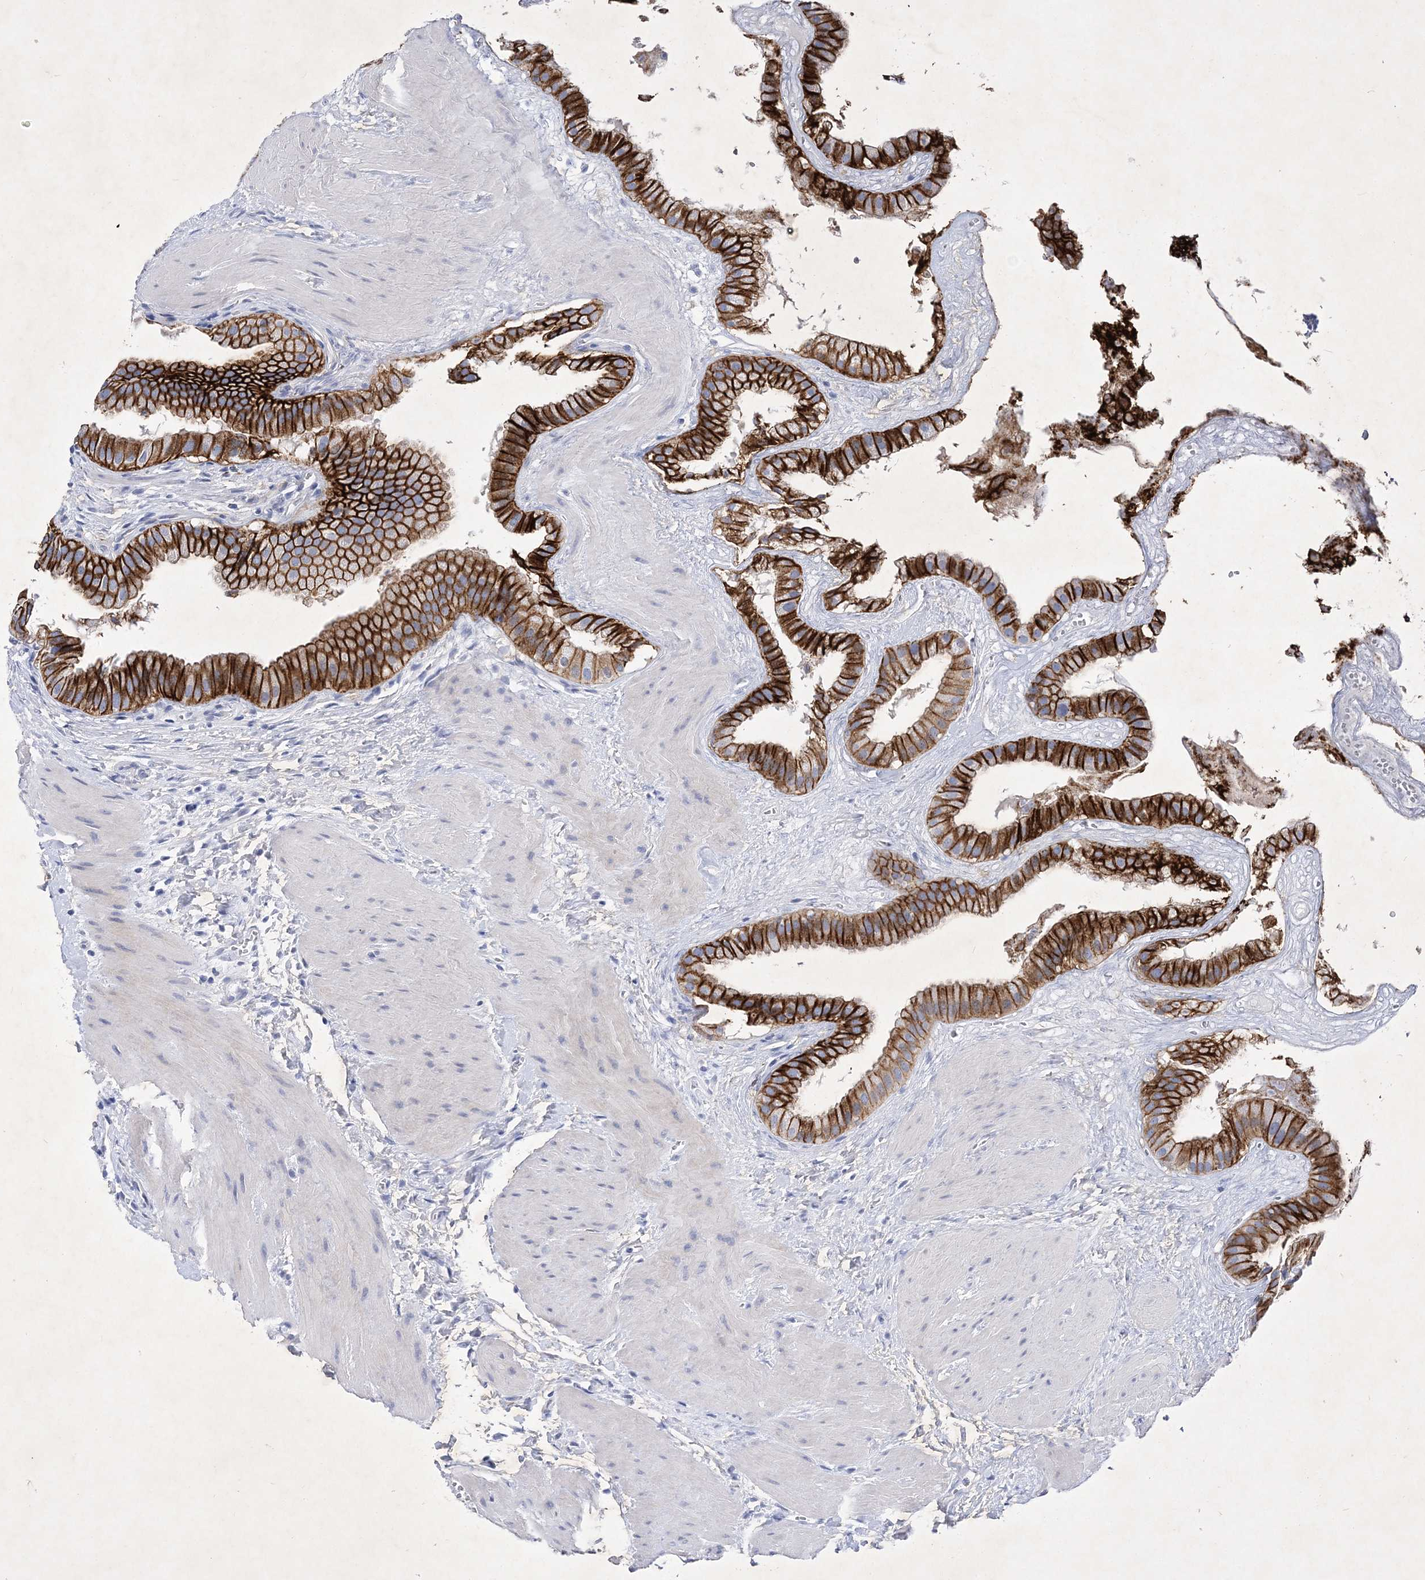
{"staining": {"intensity": "strong", "quantity": ">75%", "location": "cytoplasmic/membranous"}, "tissue": "gallbladder", "cell_type": "Glandular cells", "image_type": "normal", "snomed": [{"axis": "morphology", "description": "Normal tissue, NOS"}, {"axis": "topography", "description": "Gallbladder"}], "caption": "Protein positivity by immunohistochemistry (IHC) displays strong cytoplasmic/membranous staining in about >75% of glandular cells in benign gallbladder.", "gene": "GPN1", "patient": {"sex": "male", "age": 55}}